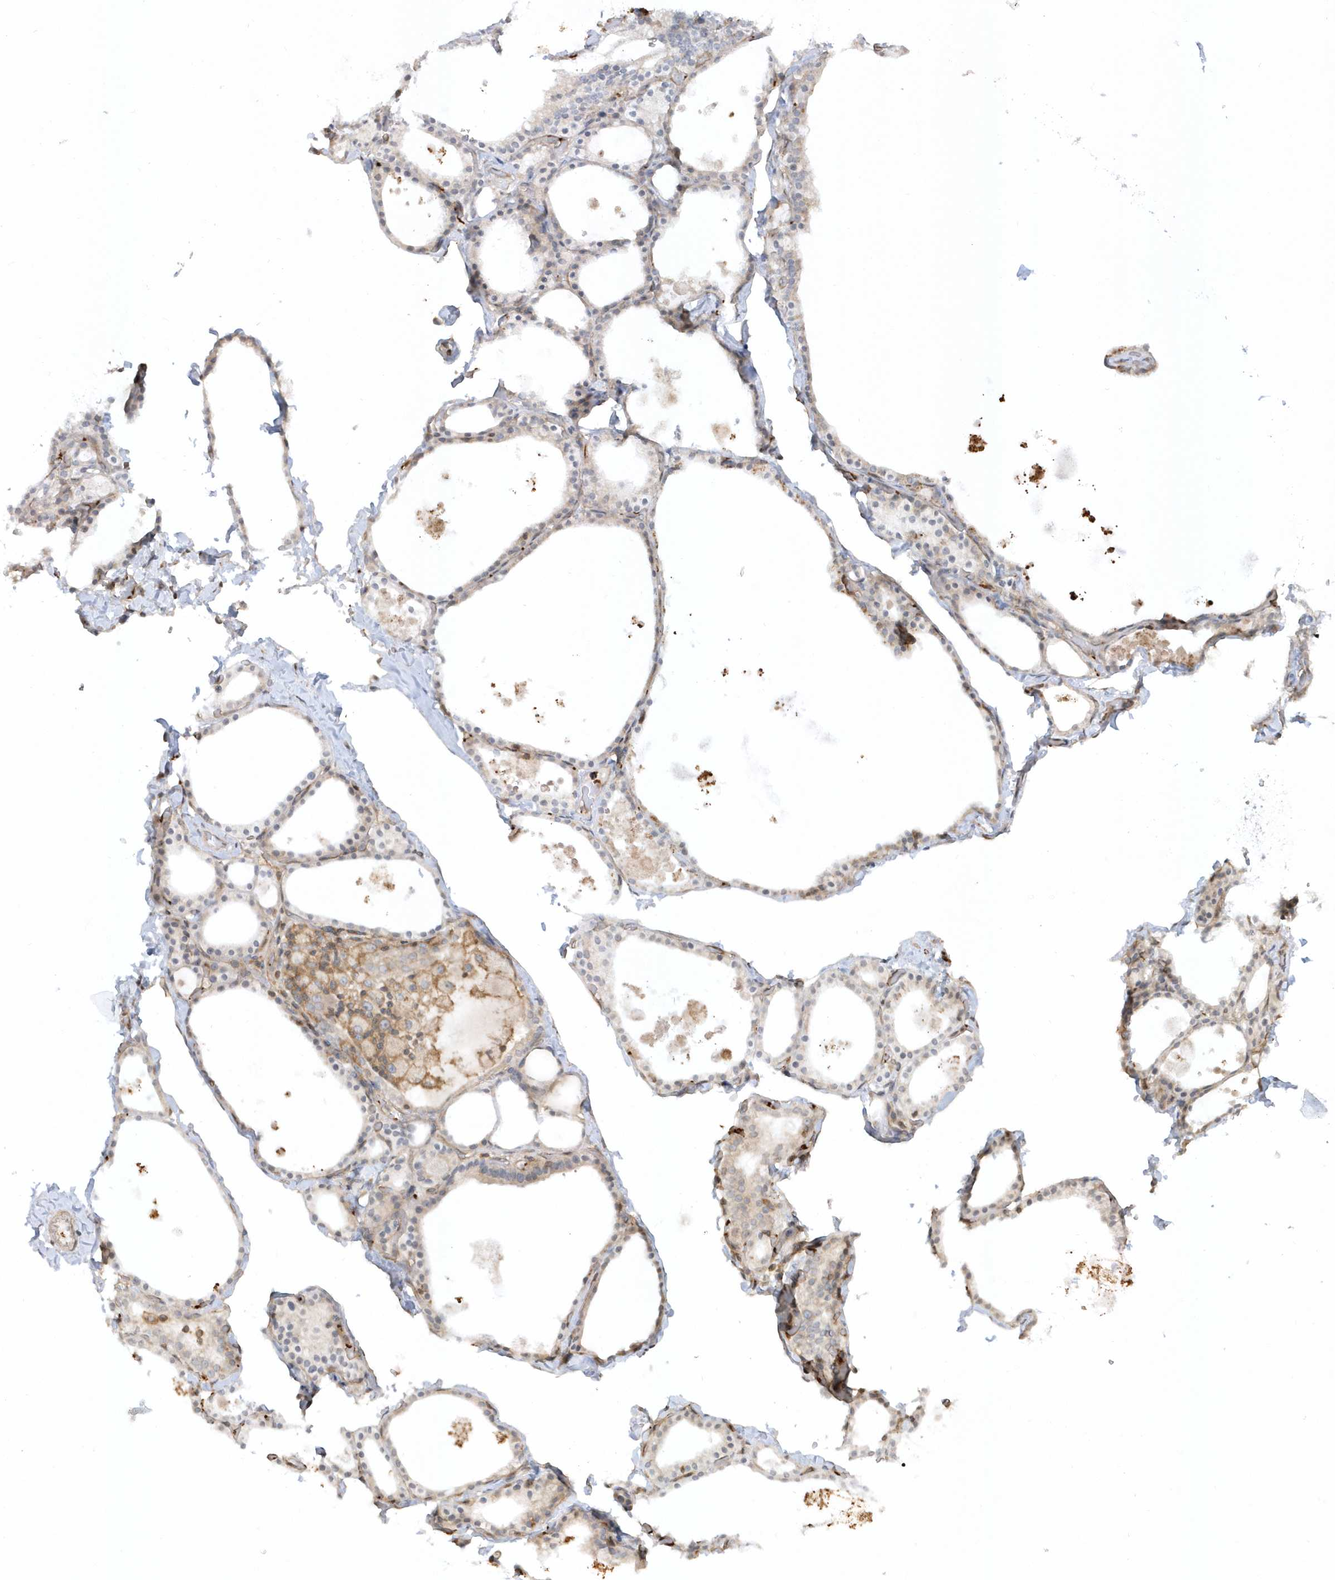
{"staining": {"intensity": "negative", "quantity": "none", "location": "none"}, "tissue": "thyroid gland", "cell_type": "Glandular cells", "image_type": "normal", "snomed": [{"axis": "morphology", "description": "Normal tissue, NOS"}, {"axis": "topography", "description": "Thyroid gland"}], "caption": "Immunohistochemical staining of normal human thyroid gland exhibits no significant expression in glandular cells. (Stains: DAB (3,3'-diaminobenzidine) immunohistochemistry with hematoxylin counter stain, Microscopy: brightfield microscopy at high magnification).", "gene": "BSN", "patient": {"sex": "male", "age": 56}}